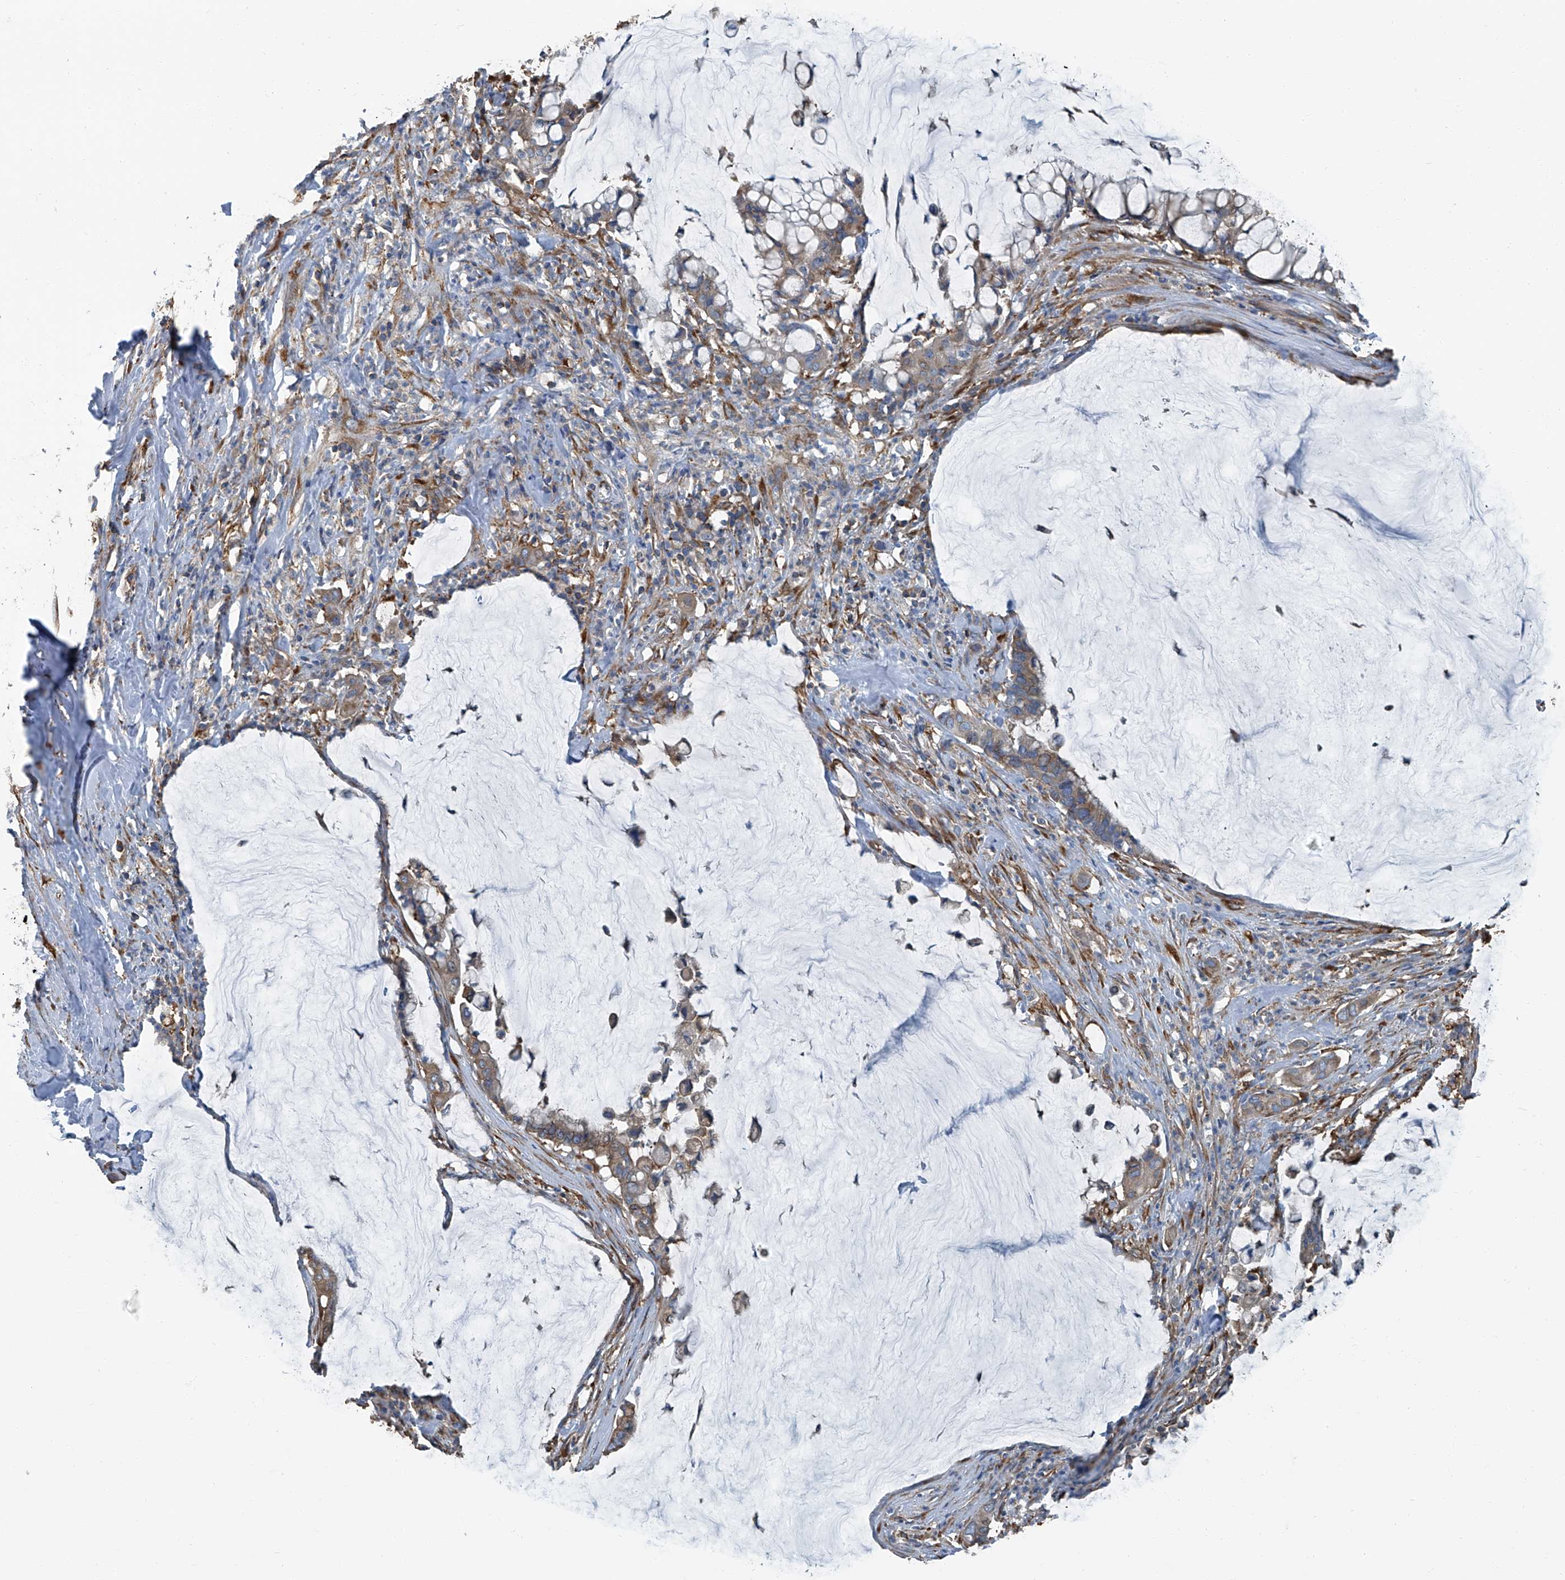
{"staining": {"intensity": "weak", "quantity": ">75%", "location": "cytoplasmic/membranous"}, "tissue": "pancreatic cancer", "cell_type": "Tumor cells", "image_type": "cancer", "snomed": [{"axis": "morphology", "description": "Adenocarcinoma, NOS"}, {"axis": "topography", "description": "Pancreas"}], "caption": "Protein analysis of pancreatic cancer (adenocarcinoma) tissue exhibits weak cytoplasmic/membranous expression in approximately >75% of tumor cells.", "gene": "SEPTIN7", "patient": {"sex": "male", "age": 41}}